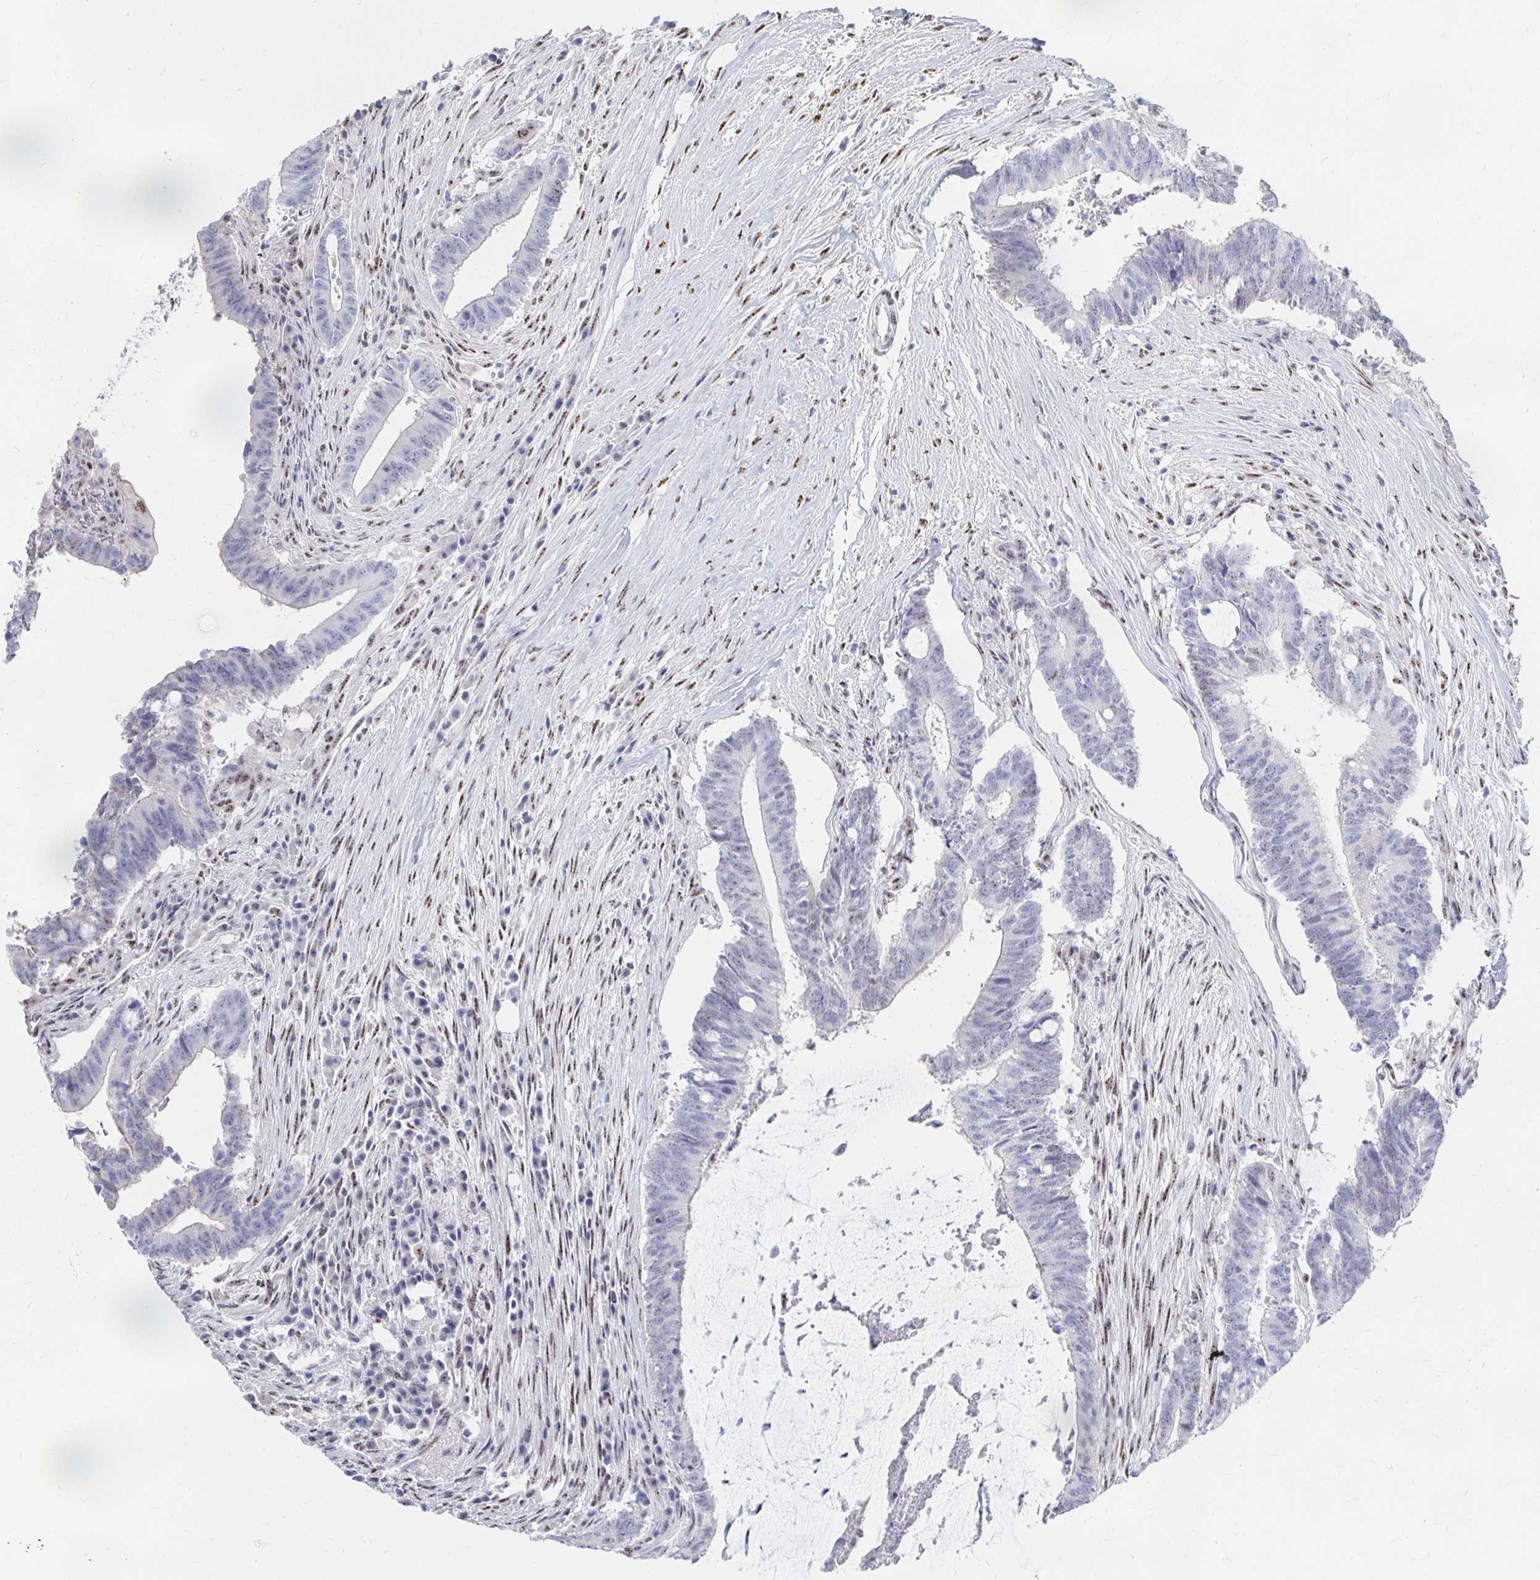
{"staining": {"intensity": "negative", "quantity": "none", "location": "none"}, "tissue": "colorectal cancer", "cell_type": "Tumor cells", "image_type": "cancer", "snomed": [{"axis": "morphology", "description": "Adenocarcinoma, NOS"}, {"axis": "topography", "description": "Colon"}], "caption": "The histopathology image exhibits no significant positivity in tumor cells of colorectal adenocarcinoma. Brightfield microscopy of immunohistochemistry (IHC) stained with DAB (brown) and hematoxylin (blue), captured at high magnification.", "gene": "CLIC3", "patient": {"sex": "female", "age": 43}}